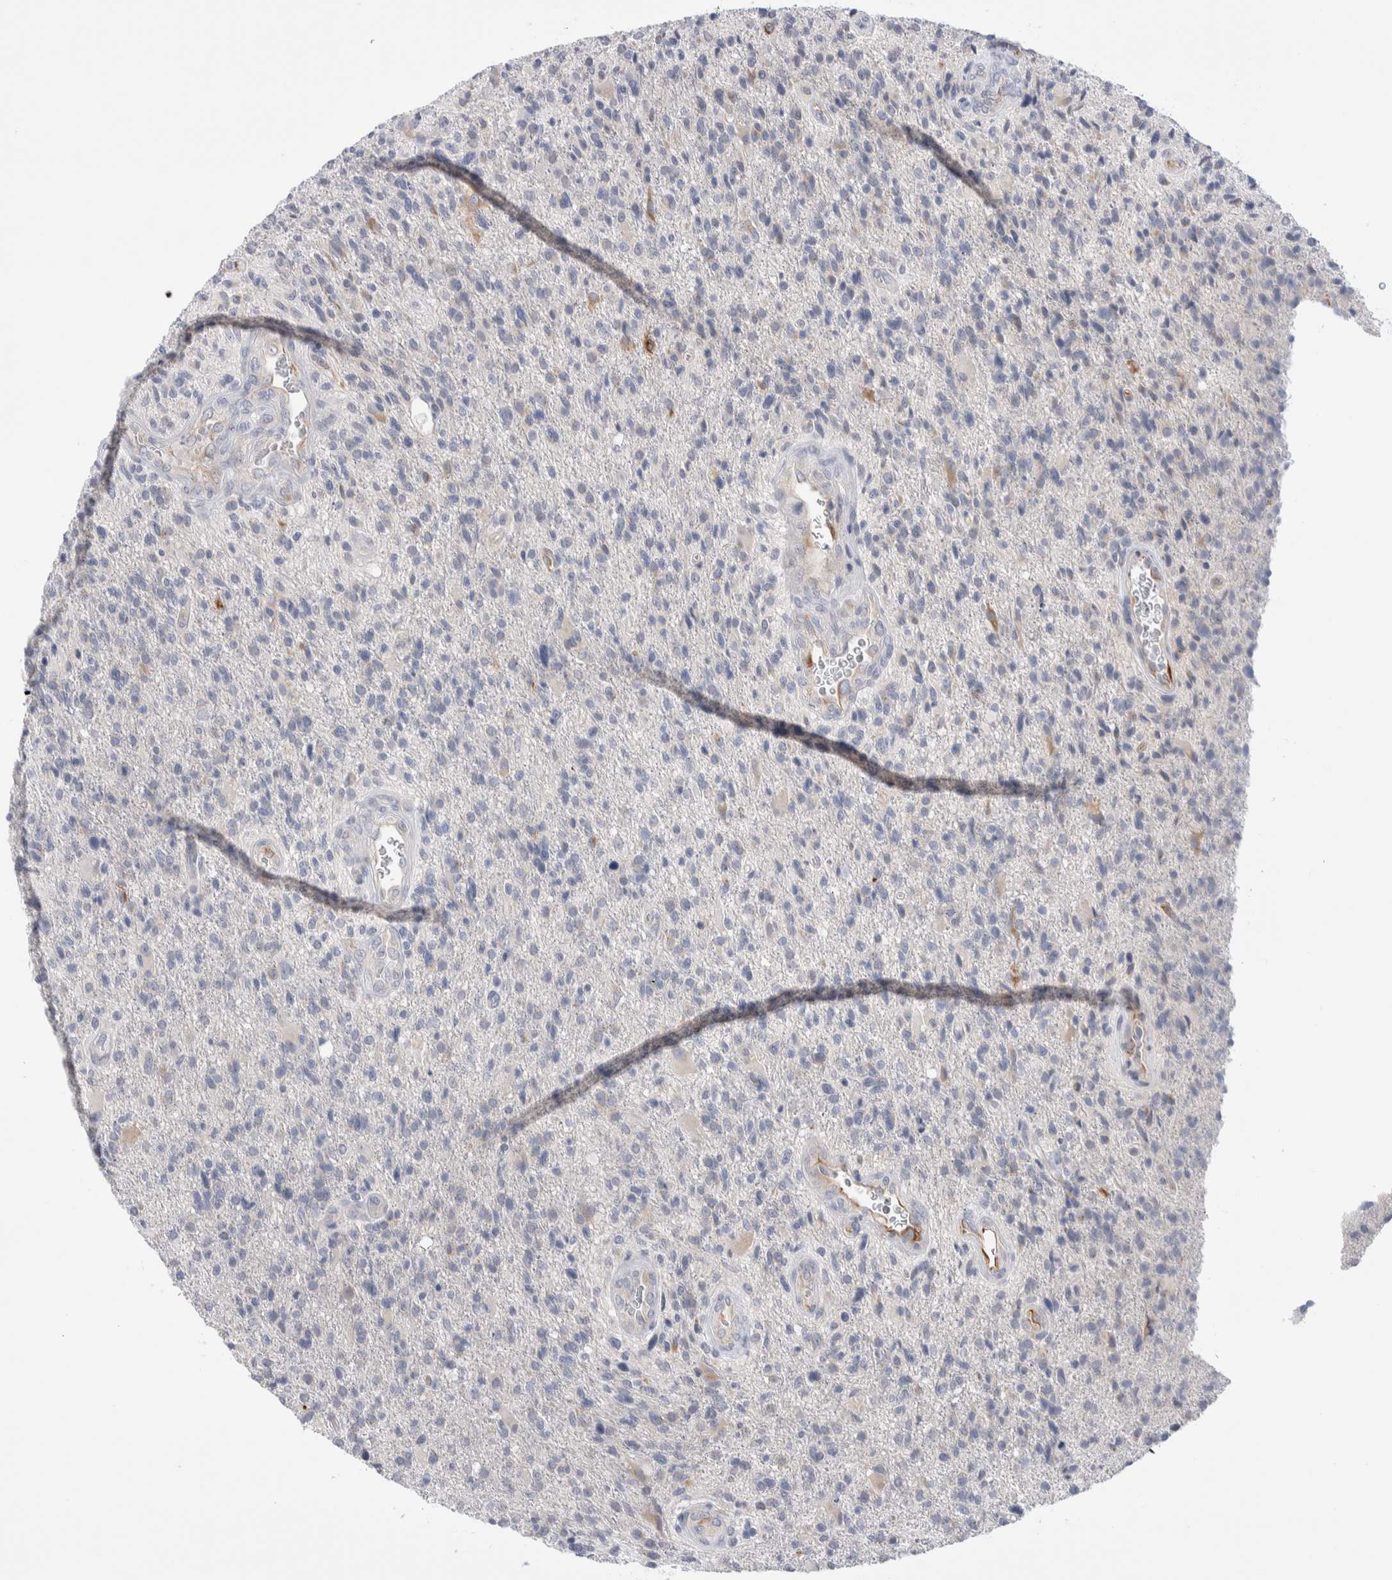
{"staining": {"intensity": "negative", "quantity": "none", "location": "none"}, "tissue": "glioma", "cell_type": "Tumor cells", "image_type": "cancer", "snomed": [{"axis": "morphology", "description": "Glioma, malignant, High grade"}, {"axis": "topography", "description": "Brain"}], "caption": "High power microscopy image of an immunohistochemistry (IHC) histopathology image of glioma, revealing no significant staining in tumor cells. The staining is performed using DAB brown chromogen with nuclei counter-stained in using hematoxylin.", "gene": "C1orf112", "patient": {"sex": "male", "age": 72}}